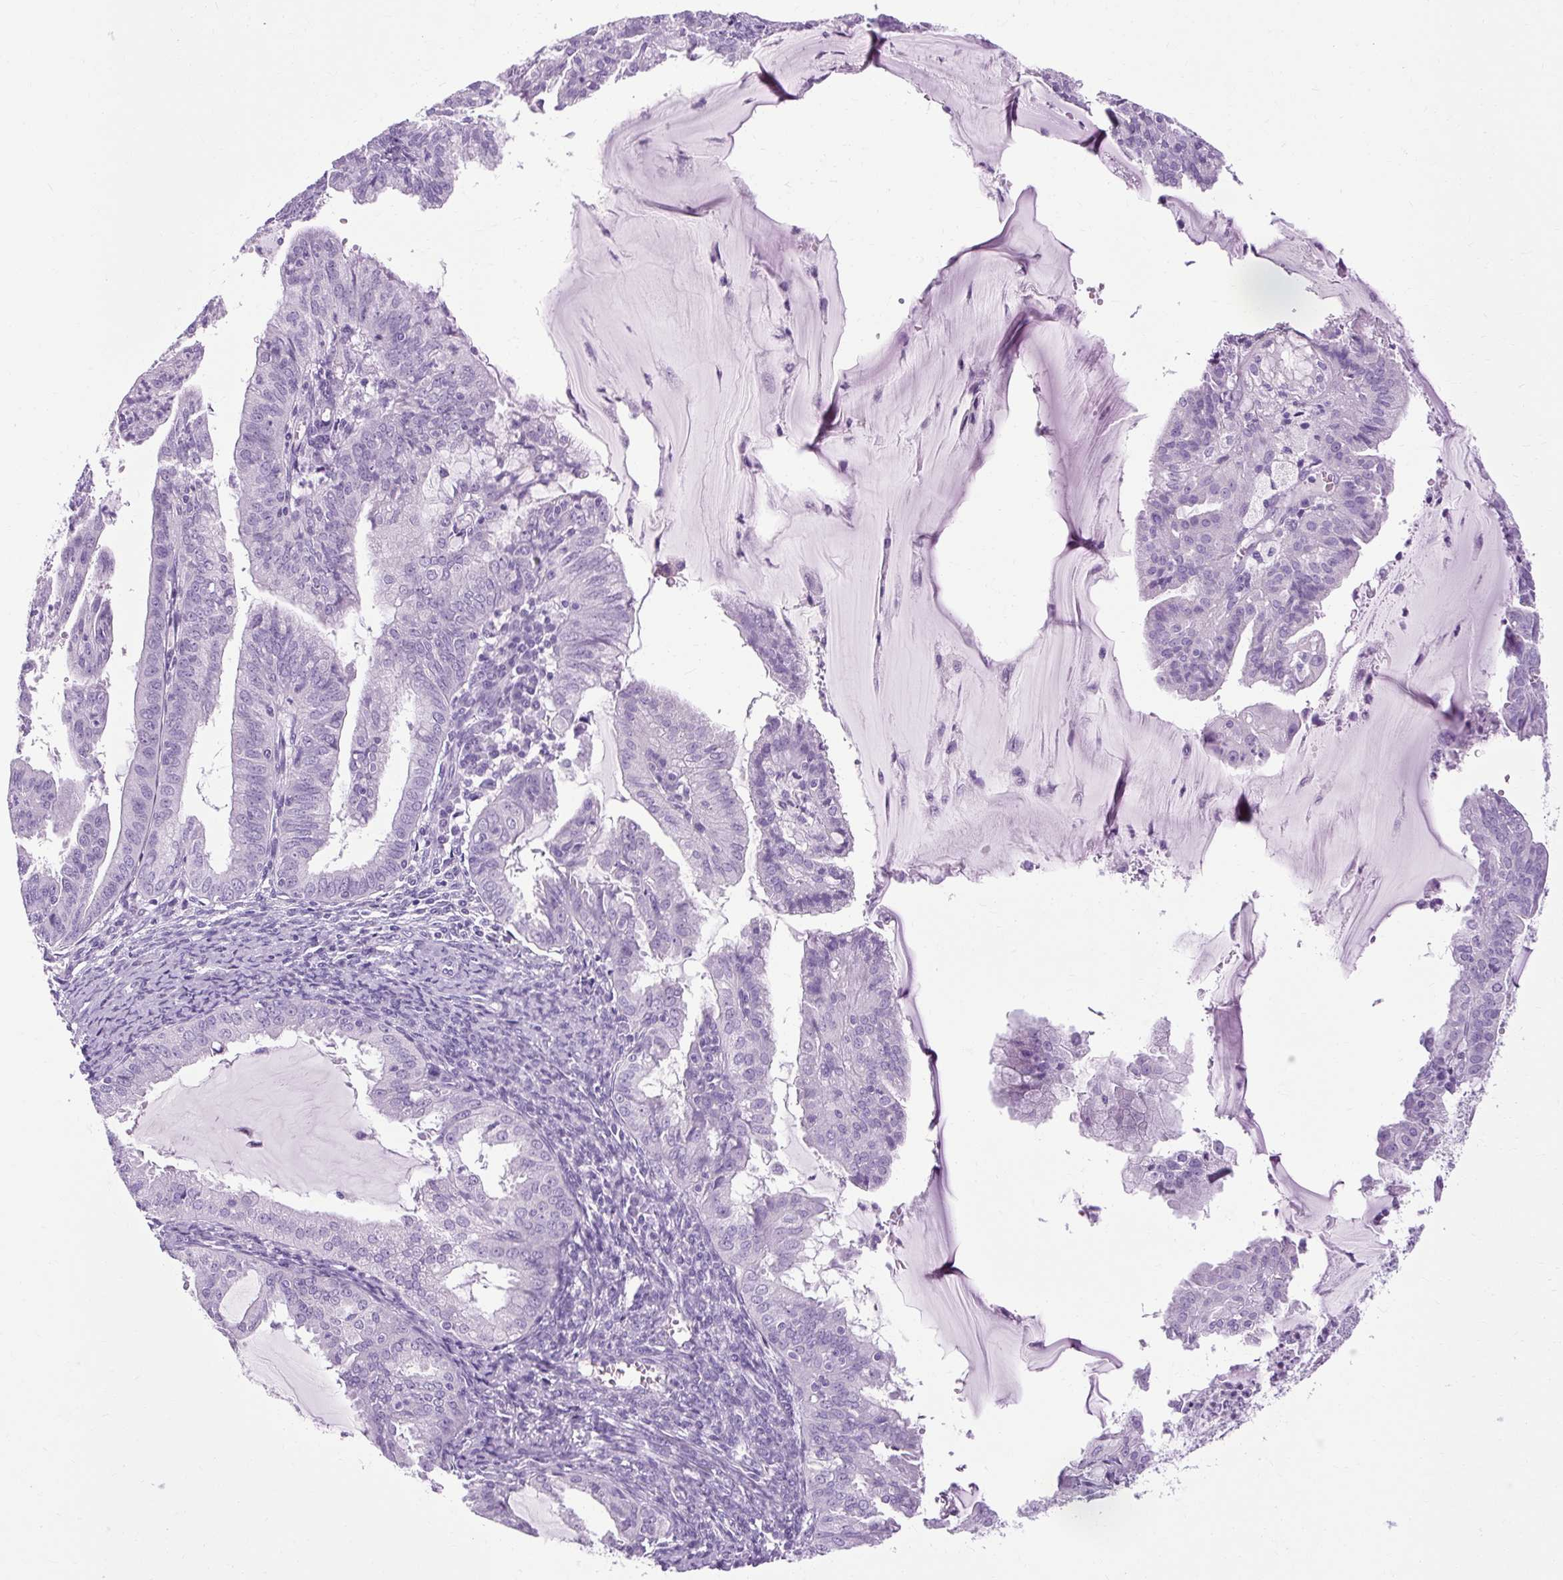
{"staining": {"intensity": "negative", "quantity": "none", "location": "none"}, "tissue": "endometrial cancer", "cell_type": "Tumor cells", "image_type": "cancer", "snomed": [{"axis": "morphology", "description": "Adenocarcinoma, NOS"}, {"axis": "topography", "description": "Endometrium"}], "caption": "This is an immunohistochemistry image of adenocarcinoma (endometrial). There is no expression in tumor cells.", "gene": "B3GNT4", "patient": {"sex": "female", "age": 70}}